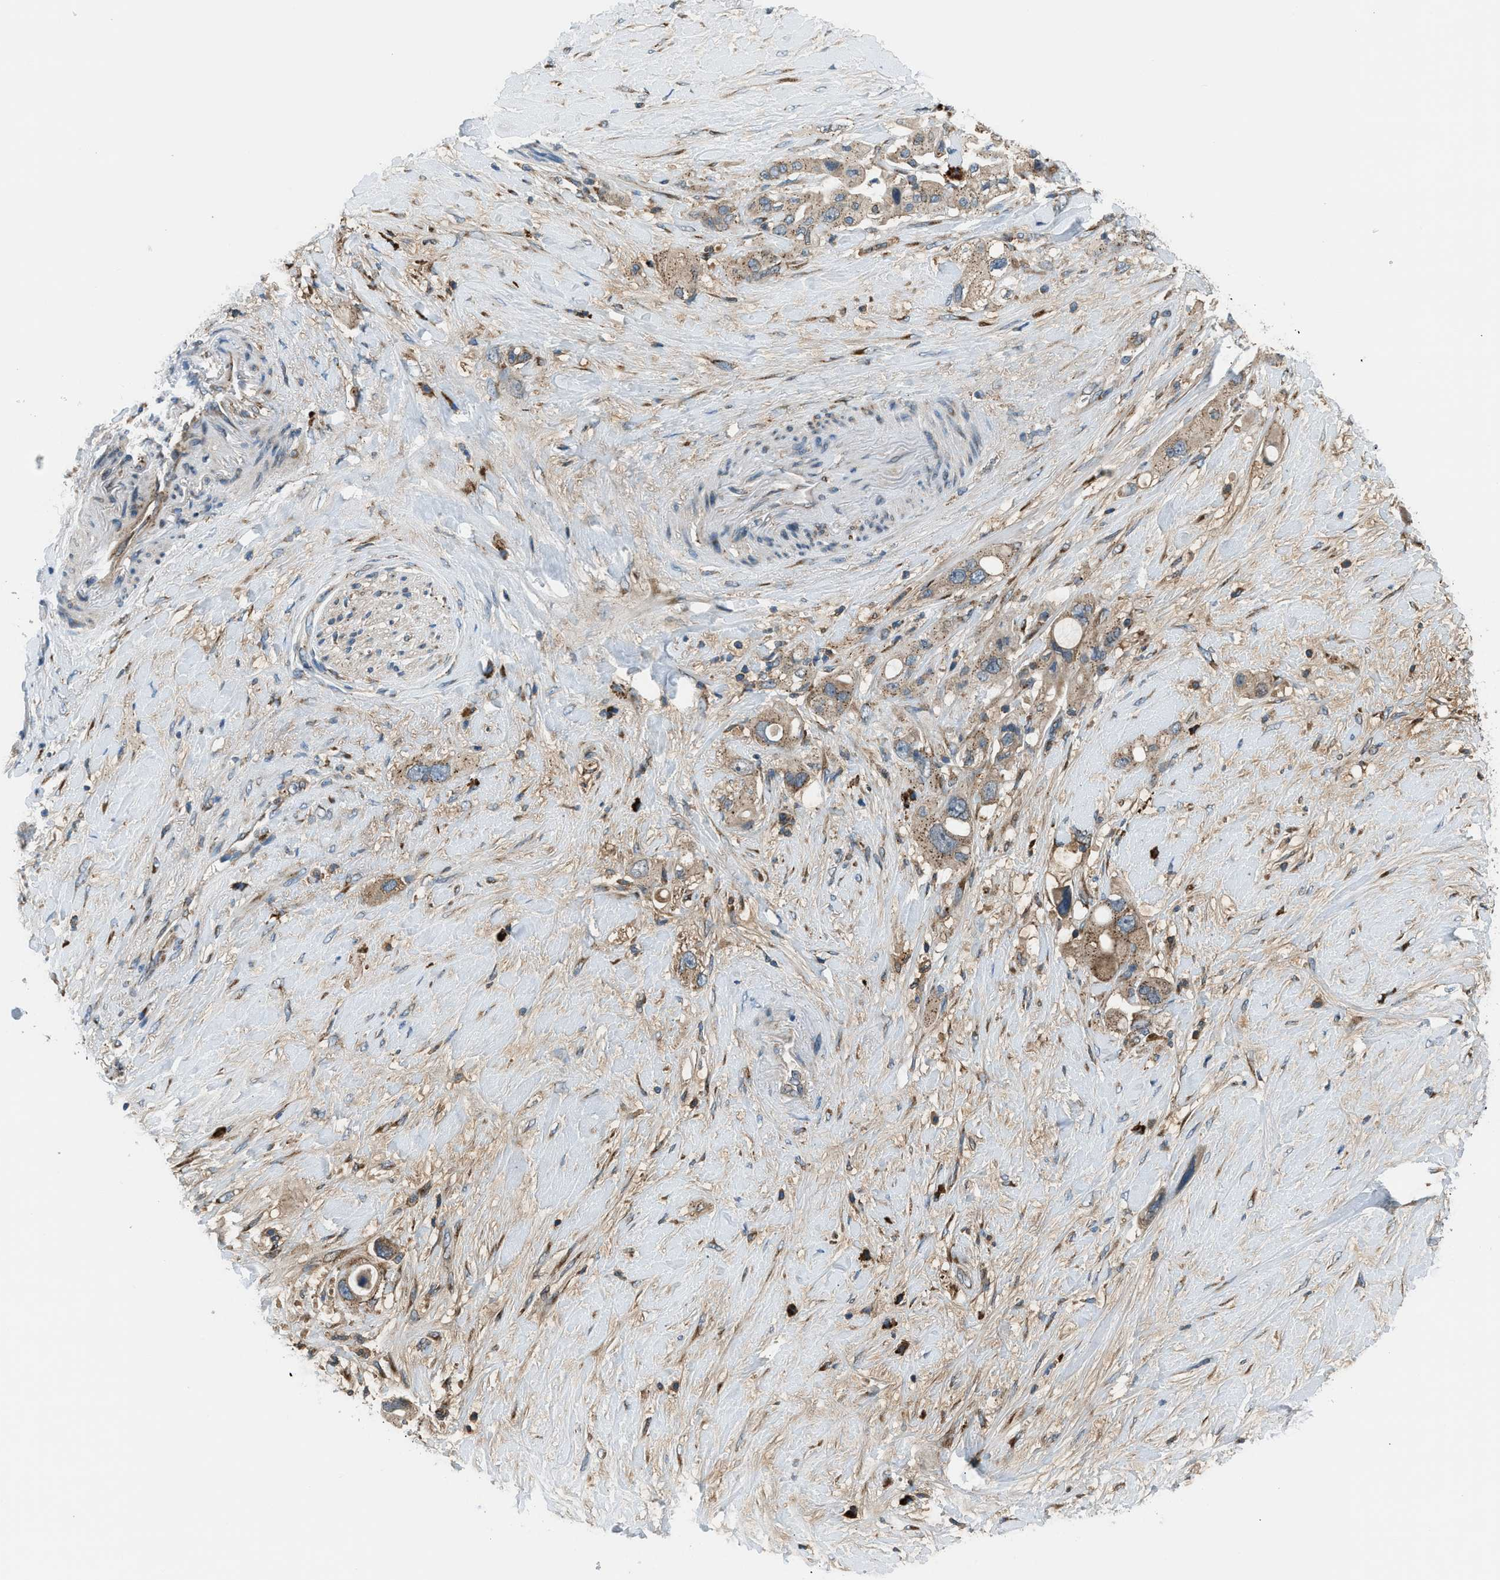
{"staining": {"intensity": "moderate", "quantity": ">75%", "location": "cytoplasmic/membranous"}, "tissue": "pancreatic cancer", "cell_type": "Tumor cells", "image_type": "cancer", "snomed": [{"axis": "morphology", "description": "Adenocarcinoma, NOS"}, {"axis": "topography", "description": "Pancreas"}], "caption": "Human pancreatic cancer stained with a protein marker exhibits moderate staining in tumor cells.", "gene": "EDARADD", "patient": {"sex": "female", "age": 56}}